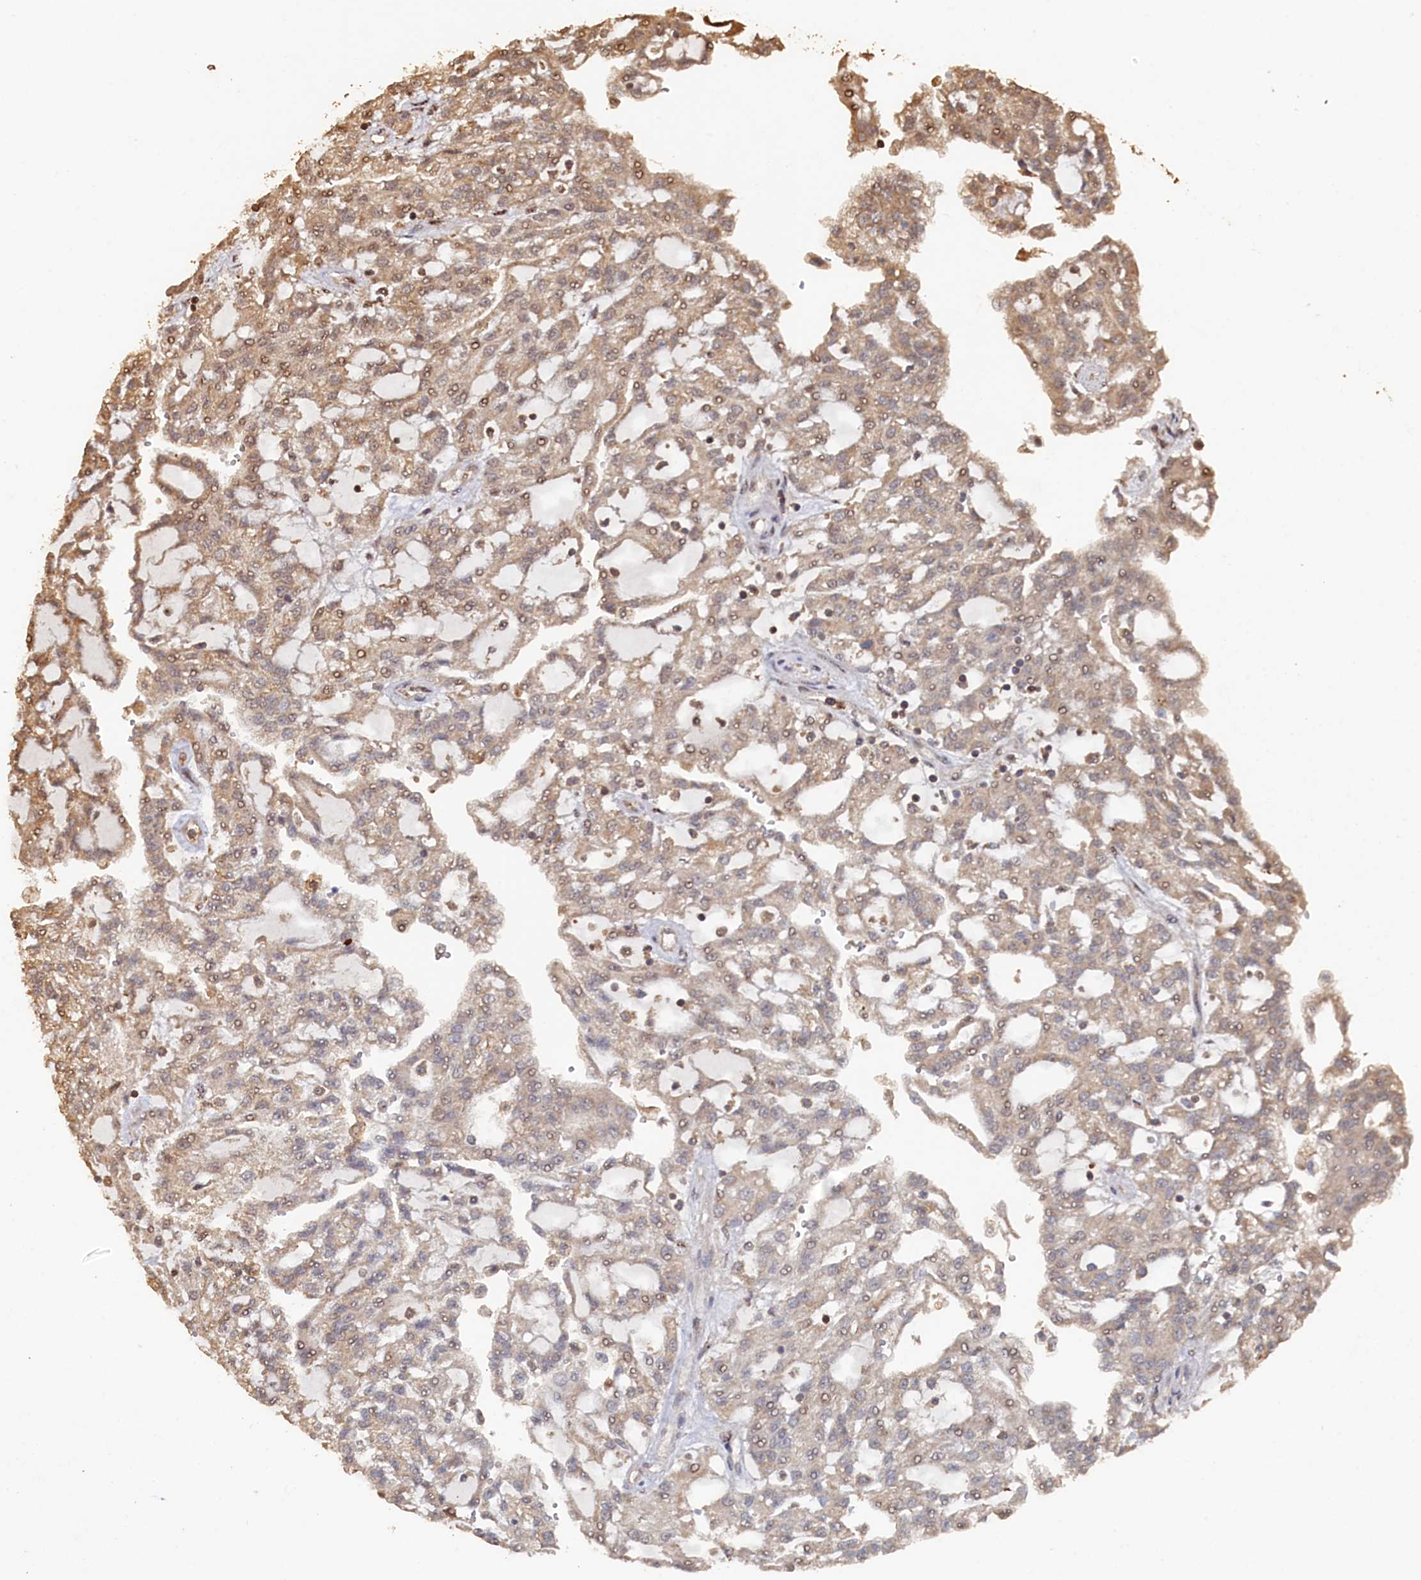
{"staining": {"intensity": "weak", "quantity": "25%-75%", "location": "cytoplasmic/membranous"}, "tissue": "renal cancer", "cell_type": "Tumor cells", "image_type": "cancer", "snomed": [{"axis": "morphology", "description": "Adenocarcinoma, NOS"}, {"axis": "topography", "description": "Kidney"}], "caption": "Tumor cells reveal weak cytoplasmic/membranous expression in approximately 25%-75% of cells in renal cancer (adenocarcinoma). (IHC, brightfield microscopy, high magnification).", "gene": "PIGN", "patient": {"sex": "male", "age": 63}}